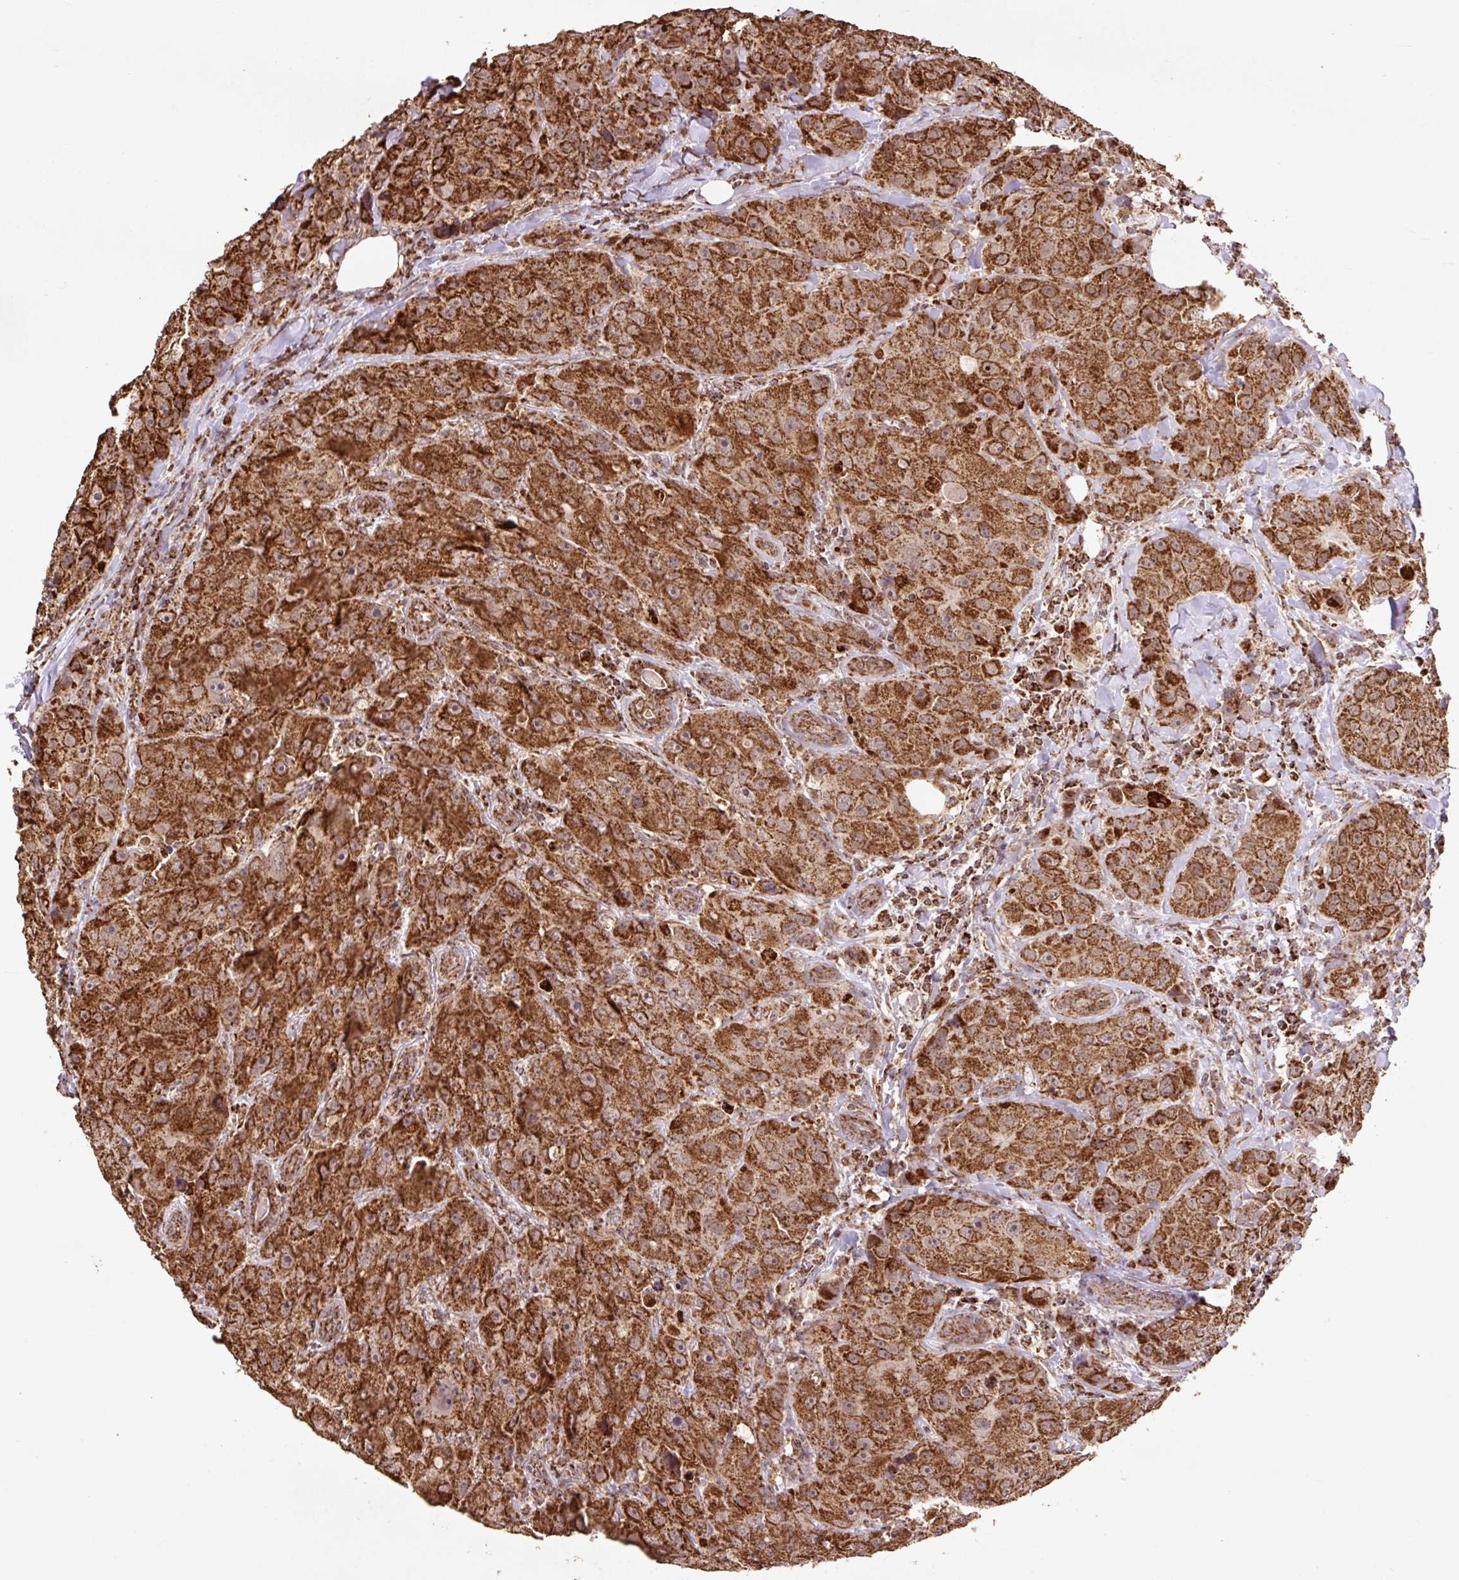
{"staining": {"intensity": "strong", "quantity": ">75%", "location": "cytoplasmic/membranous"}, "tissue": "breast cancer", "cell_type": "Tumor cells", "image_type": "cancer", "snomed": [{"axis": "morphology", "description": "Duct carcinoma"}, {"axis": "topography", "description": "Breast"}], "caption": "Immunohistochemical staining of intraductal carcinoma (breast) demonstrates high levels of strong cytoplasmic/membranous positivity in about >75% of tumor cells. Immunohistochemistry (ihc) stains the protein of interest in brown and the nuclei are stained blue.", "gene": "ATP5F1A", "patient": {"sex": "female", "age": 43}}